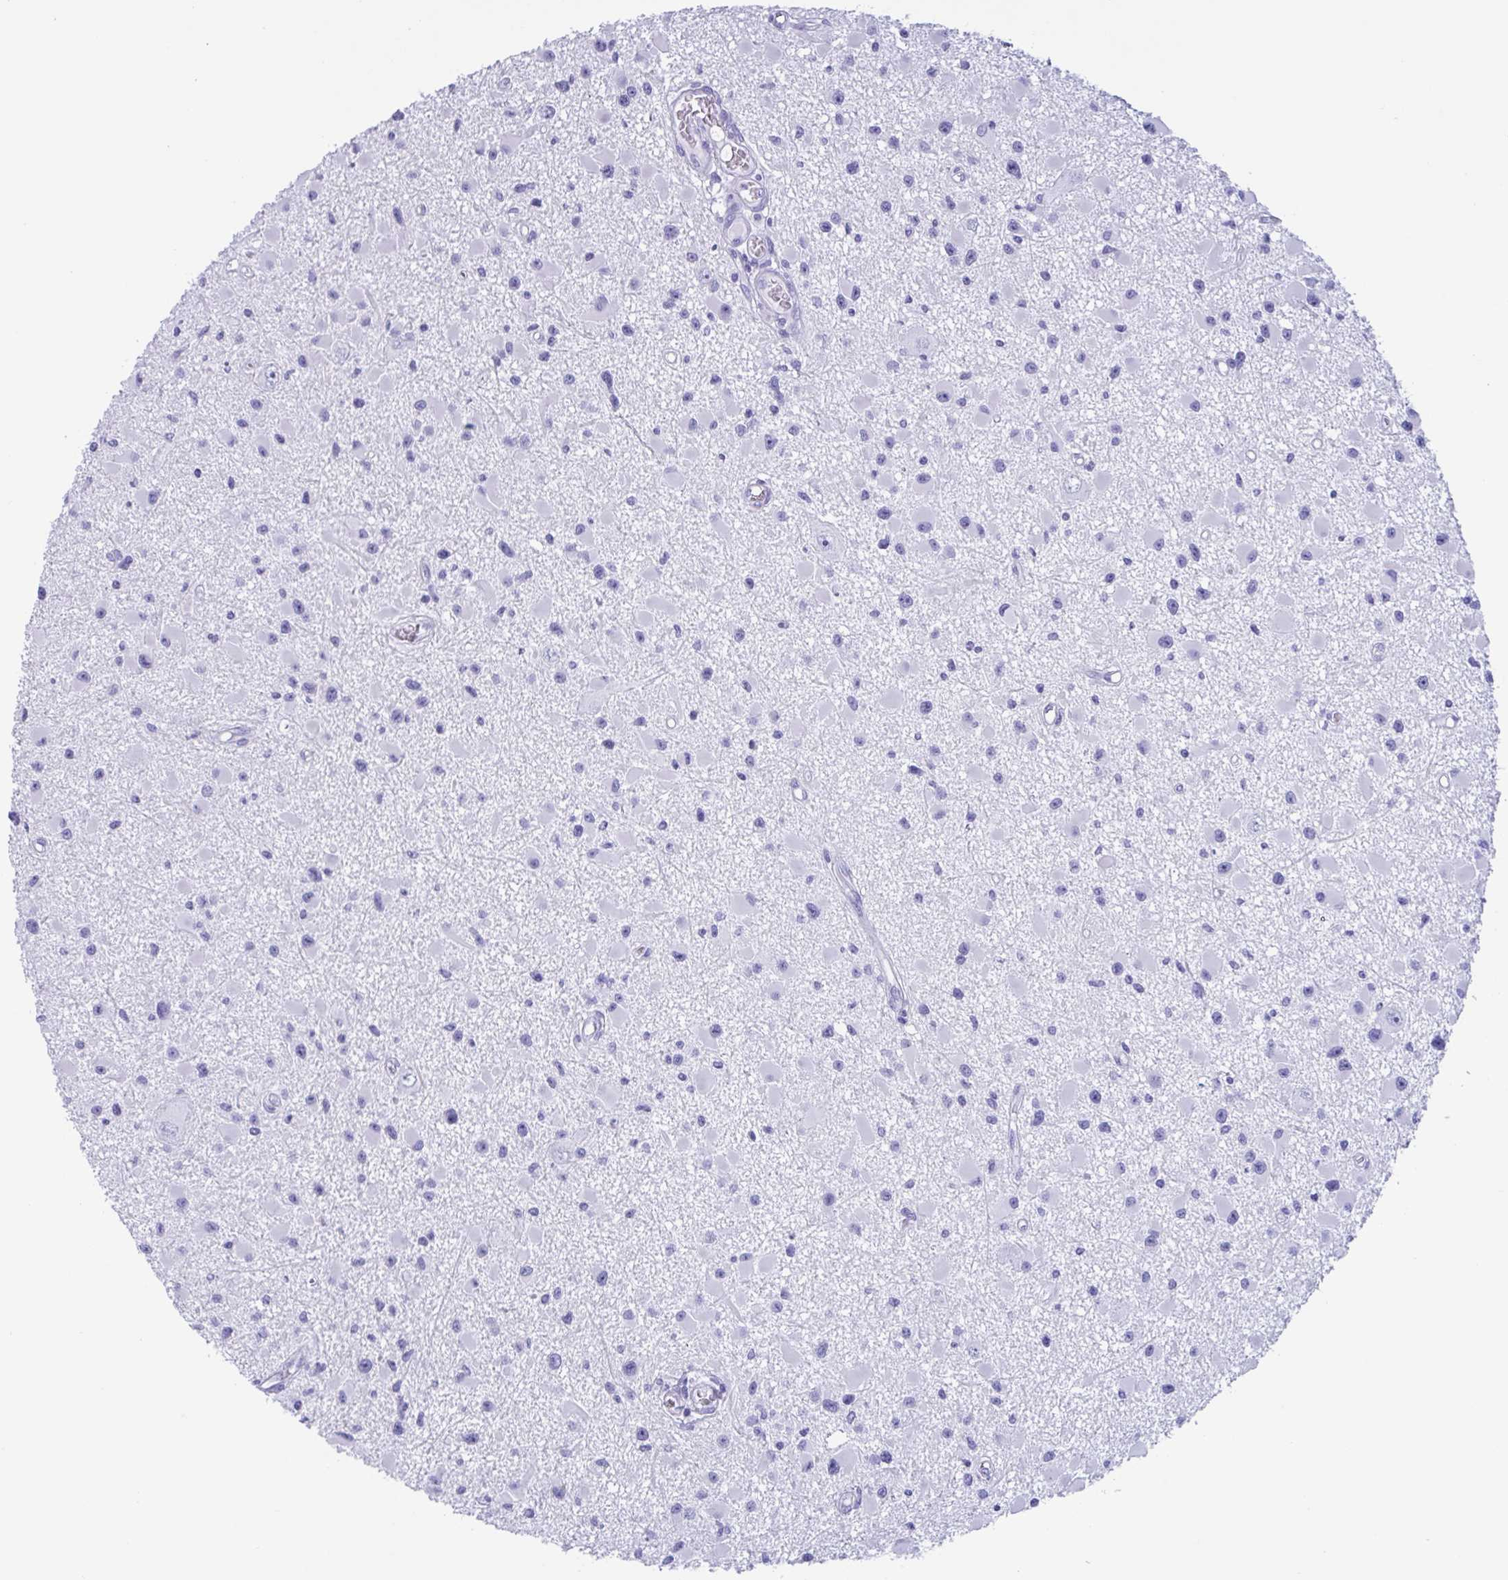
{"staining": {"intensity": "negative", "quantity": "none", "location": "none"}, "tissue": "glioma", "cell_type": "Tumor cells", "image_type": "cancer", "snomed": [{"axis": "morphology", "description": "Glioma, malignant, High grade"}, {"axis": "topography", "description": "Brain"}], "caption": "Immunohistochemical staining of human glioma exhibits no significant positivity in tumor cells.", "gene": "ZNF850", "patient": {"sex": "male", "age": 54}}